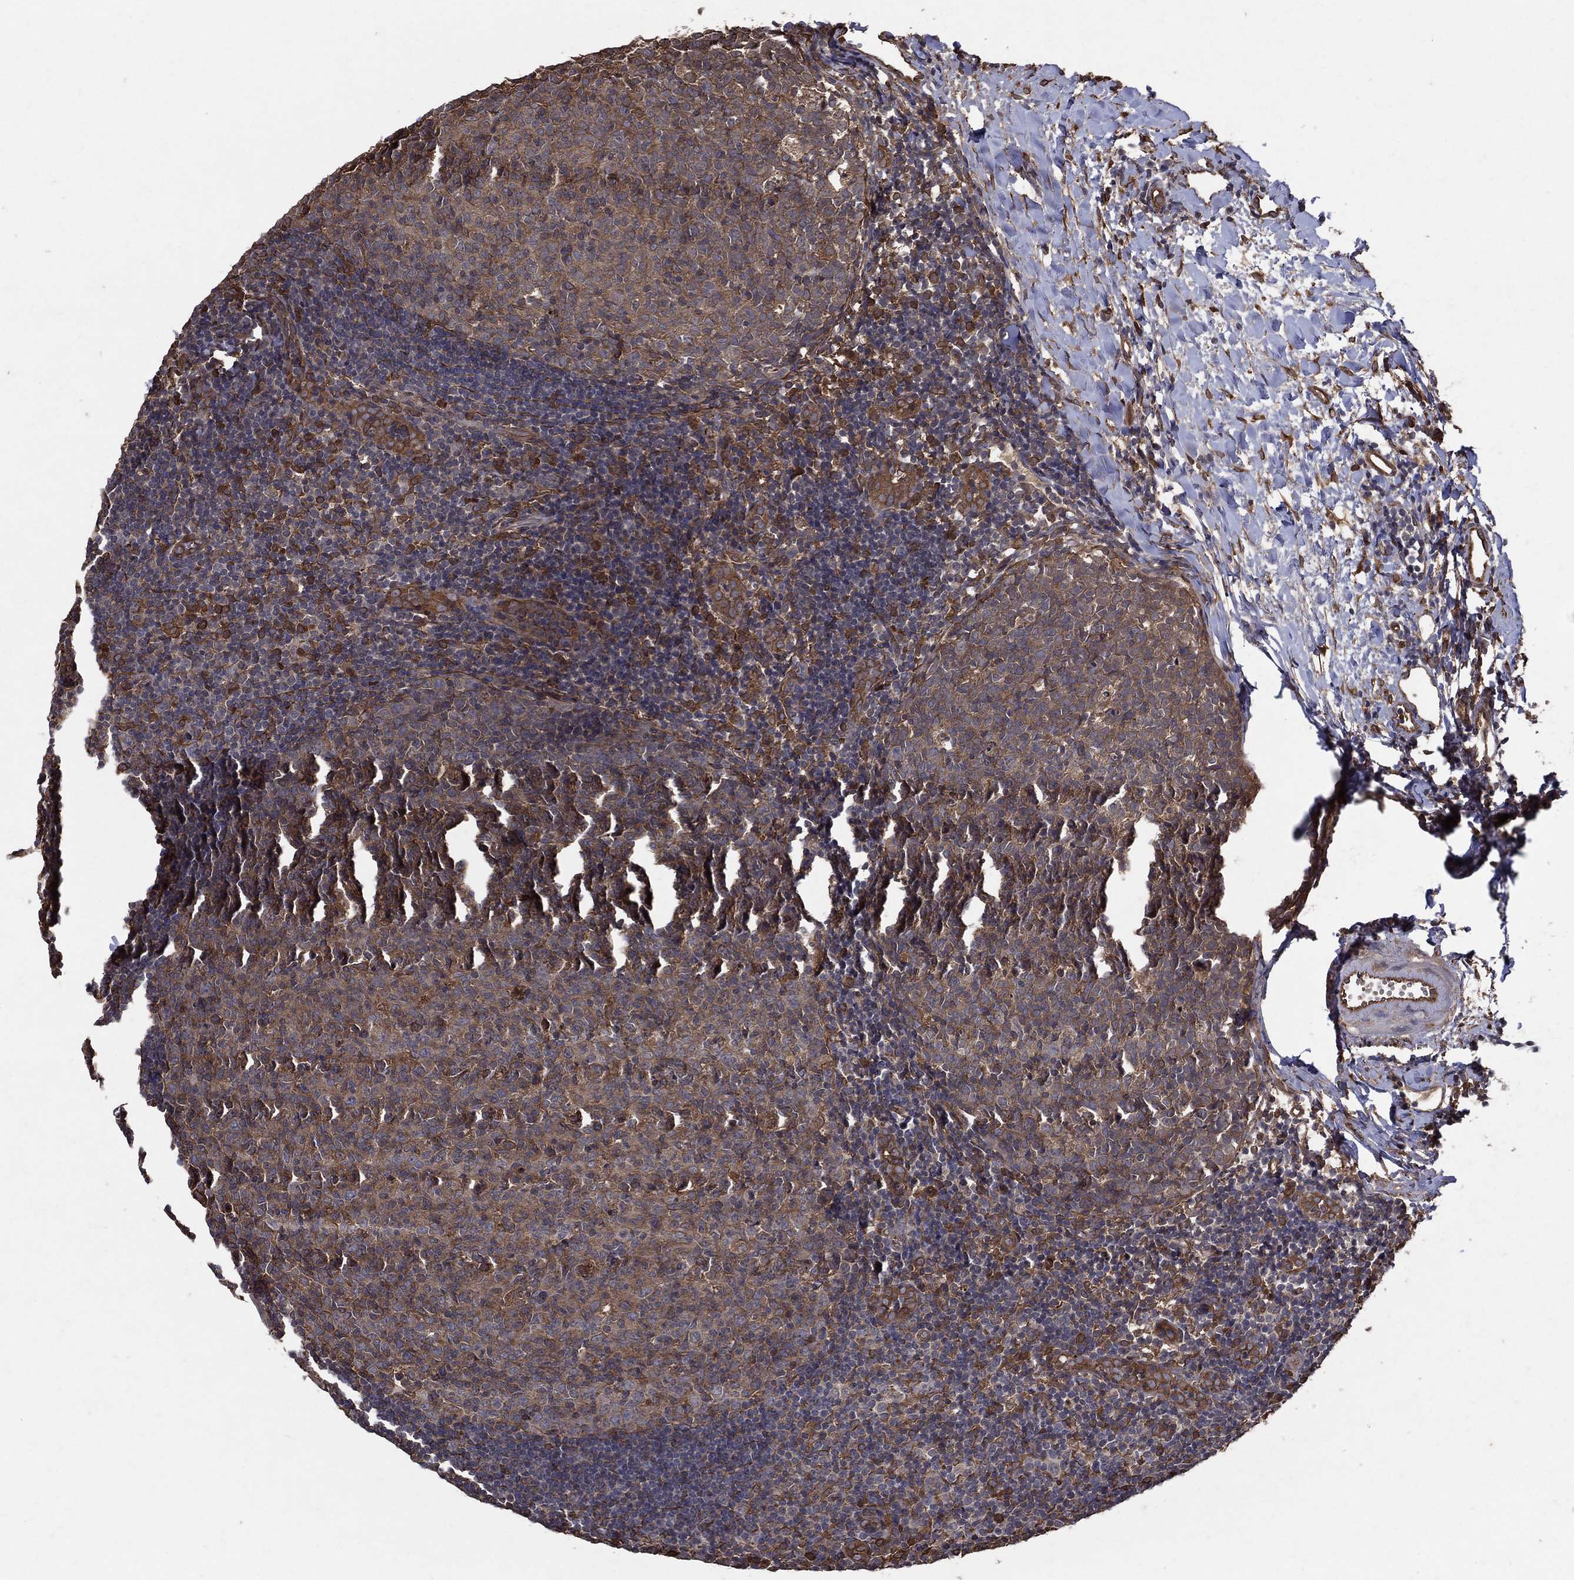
{"staining": {"intensity": "weak", "quantity": "25%-75%", "location": "cytoplasmic/membranous"}, "tissue": "tonsil", "cell_type": "Germinal center cells", "image_type": "normal", "snomed": [{"axis": "morphology", "description": "Normal tissue, NOS"}, {"axis": "topography", "description": "Tonsil"}], "caption": "Immunohistochemical staining of unremarkable tonsil displays low levels of weak cytoplasmic/membranous positivity in approximately 25%-75% of germinal center cells.", "gene": "DPYSL2", "patient": {"sex": "female", "age": 13}}